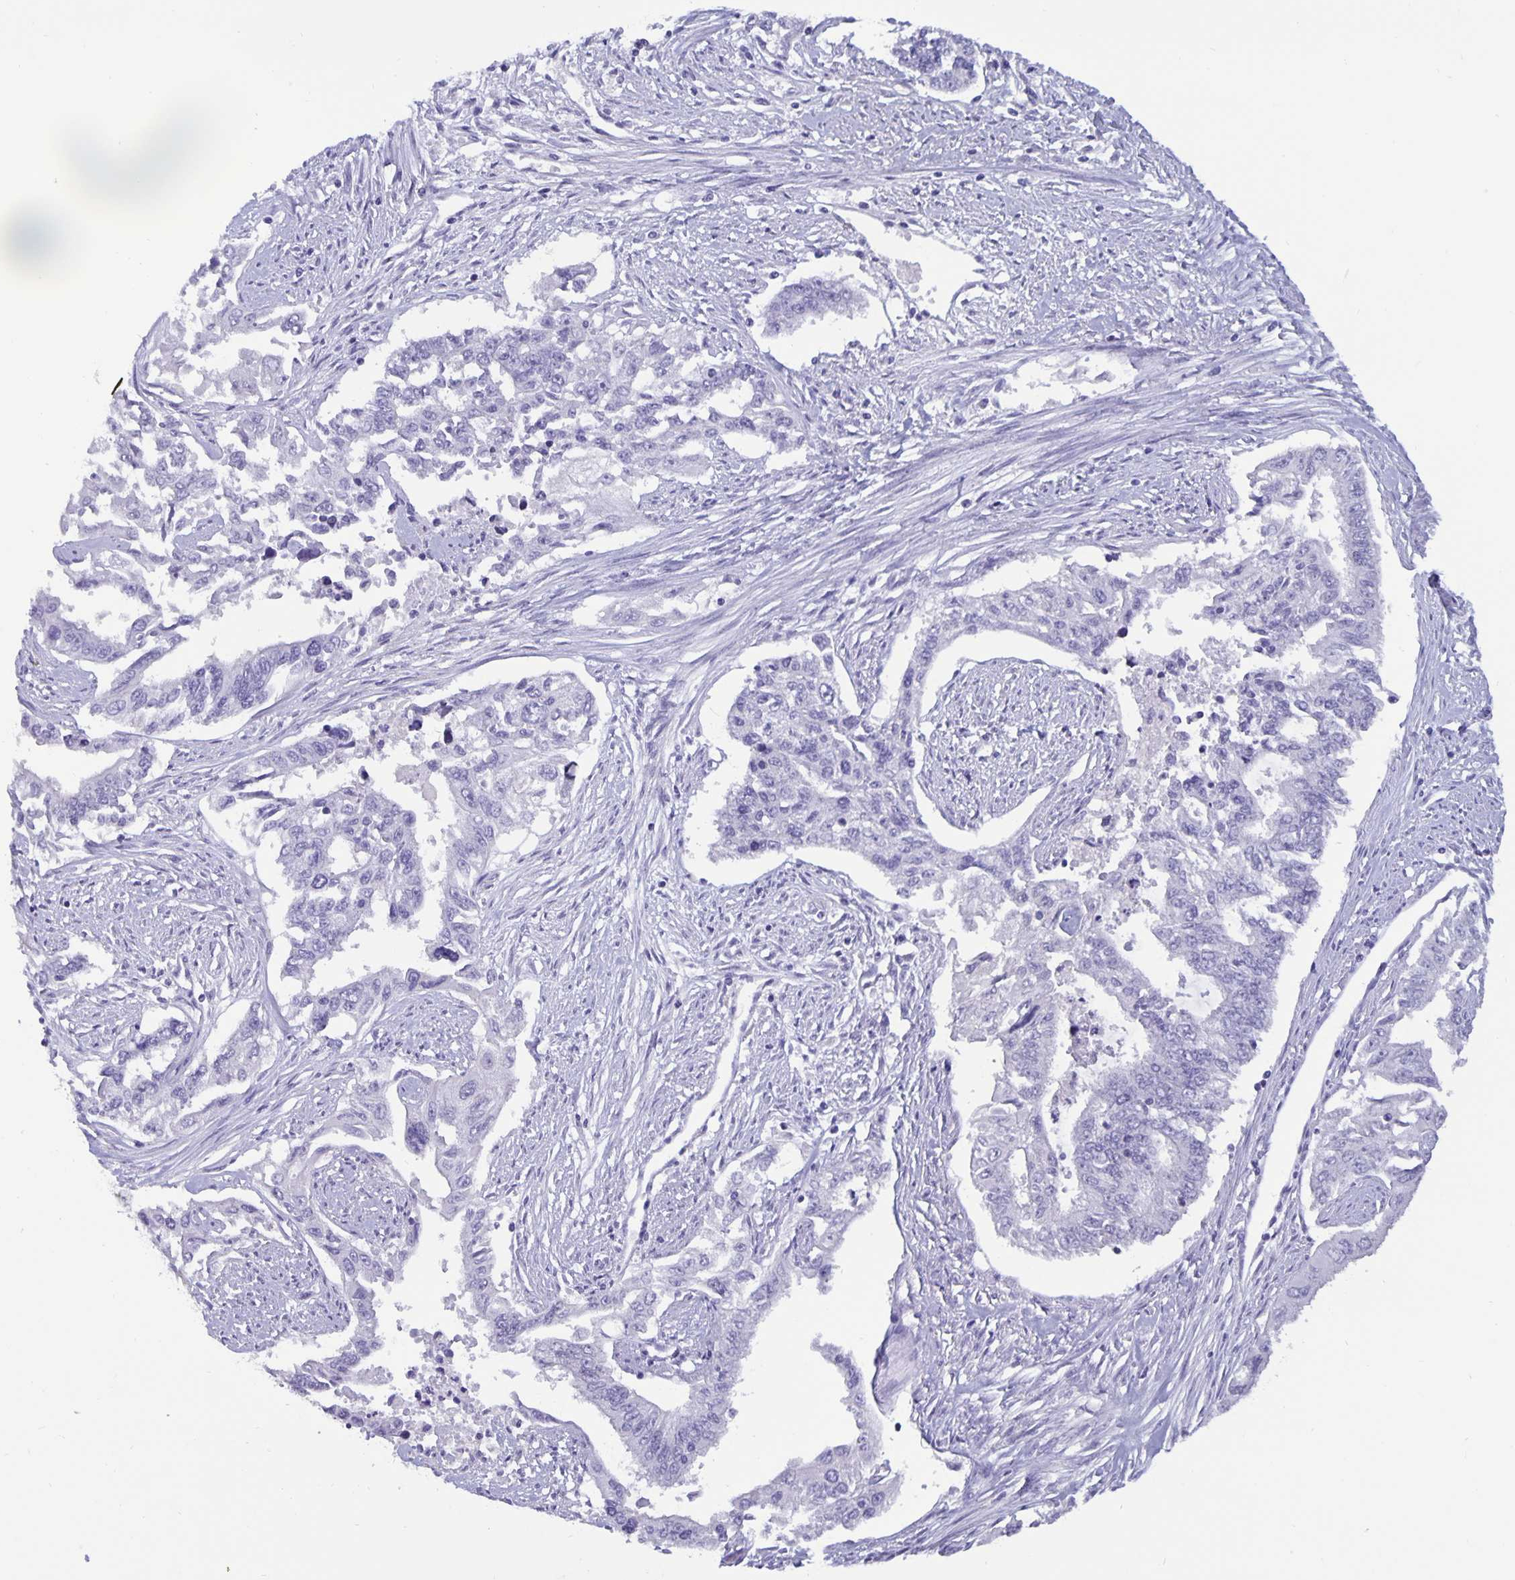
{"staining": {"intensity": "negative", "quantity": "none", "location": "none"}, "tissue": "endometrial cancer", "cell_type": "Tumor cells", "image_type": "cancer", "snomed": [{"axis": "morphology", "description": "Adenocarcinoma, NOS"}, {"axis": "topography", "description": "Uterus"}], "caption": "Immunohistochemistry (IHC) histopathology image of human endometrial cancer (adenocarcinoma) stained for a protein (brown), which shows no positivity in tumor cells. (Brightfield microscopy of DAB immunohistochemistry (IHC) at high magnification).", "gene": "BPIFA3", "patient": {"sex": "female", "age": 59}}